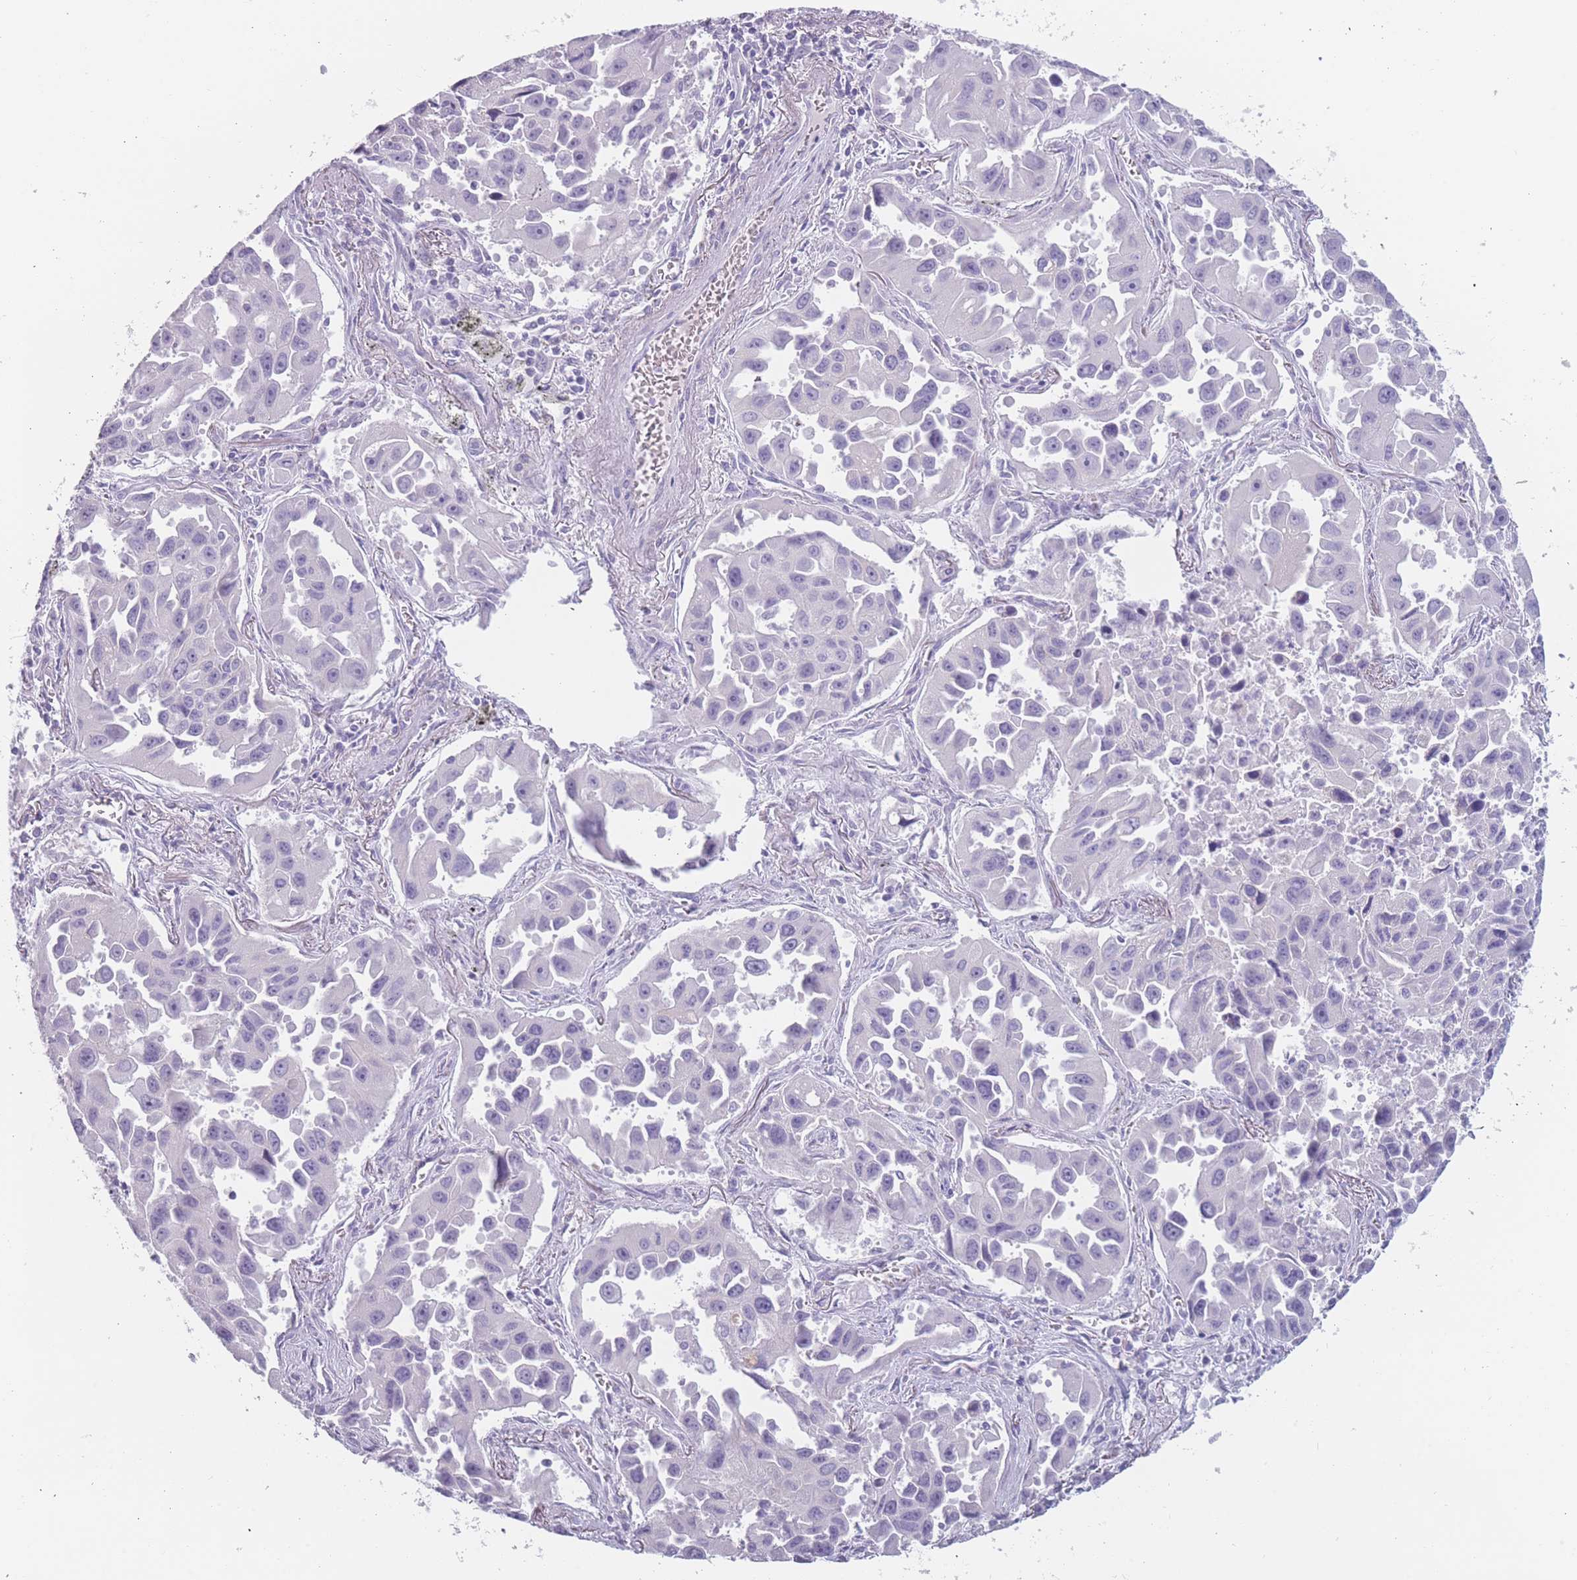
{"staining": {"intensity": "negative", "quantity": "none", "location": "none"}, "tissue": "lung cancer", "cell_type": "Tumor cells", "image_type": "cancer", "snomed": [{"axis": "morphology", "description": "Adenocarcinoma, NOS"}, {"axis": "topography", "description": "Lung"}], "caption": "DAB immunohistochemical staining of human lung cancer (adenocarcinoma) reveals no significant staining in tumor cells.", "gene": "PPFIA3", "patient": {"sex": "male", "age": 66}}